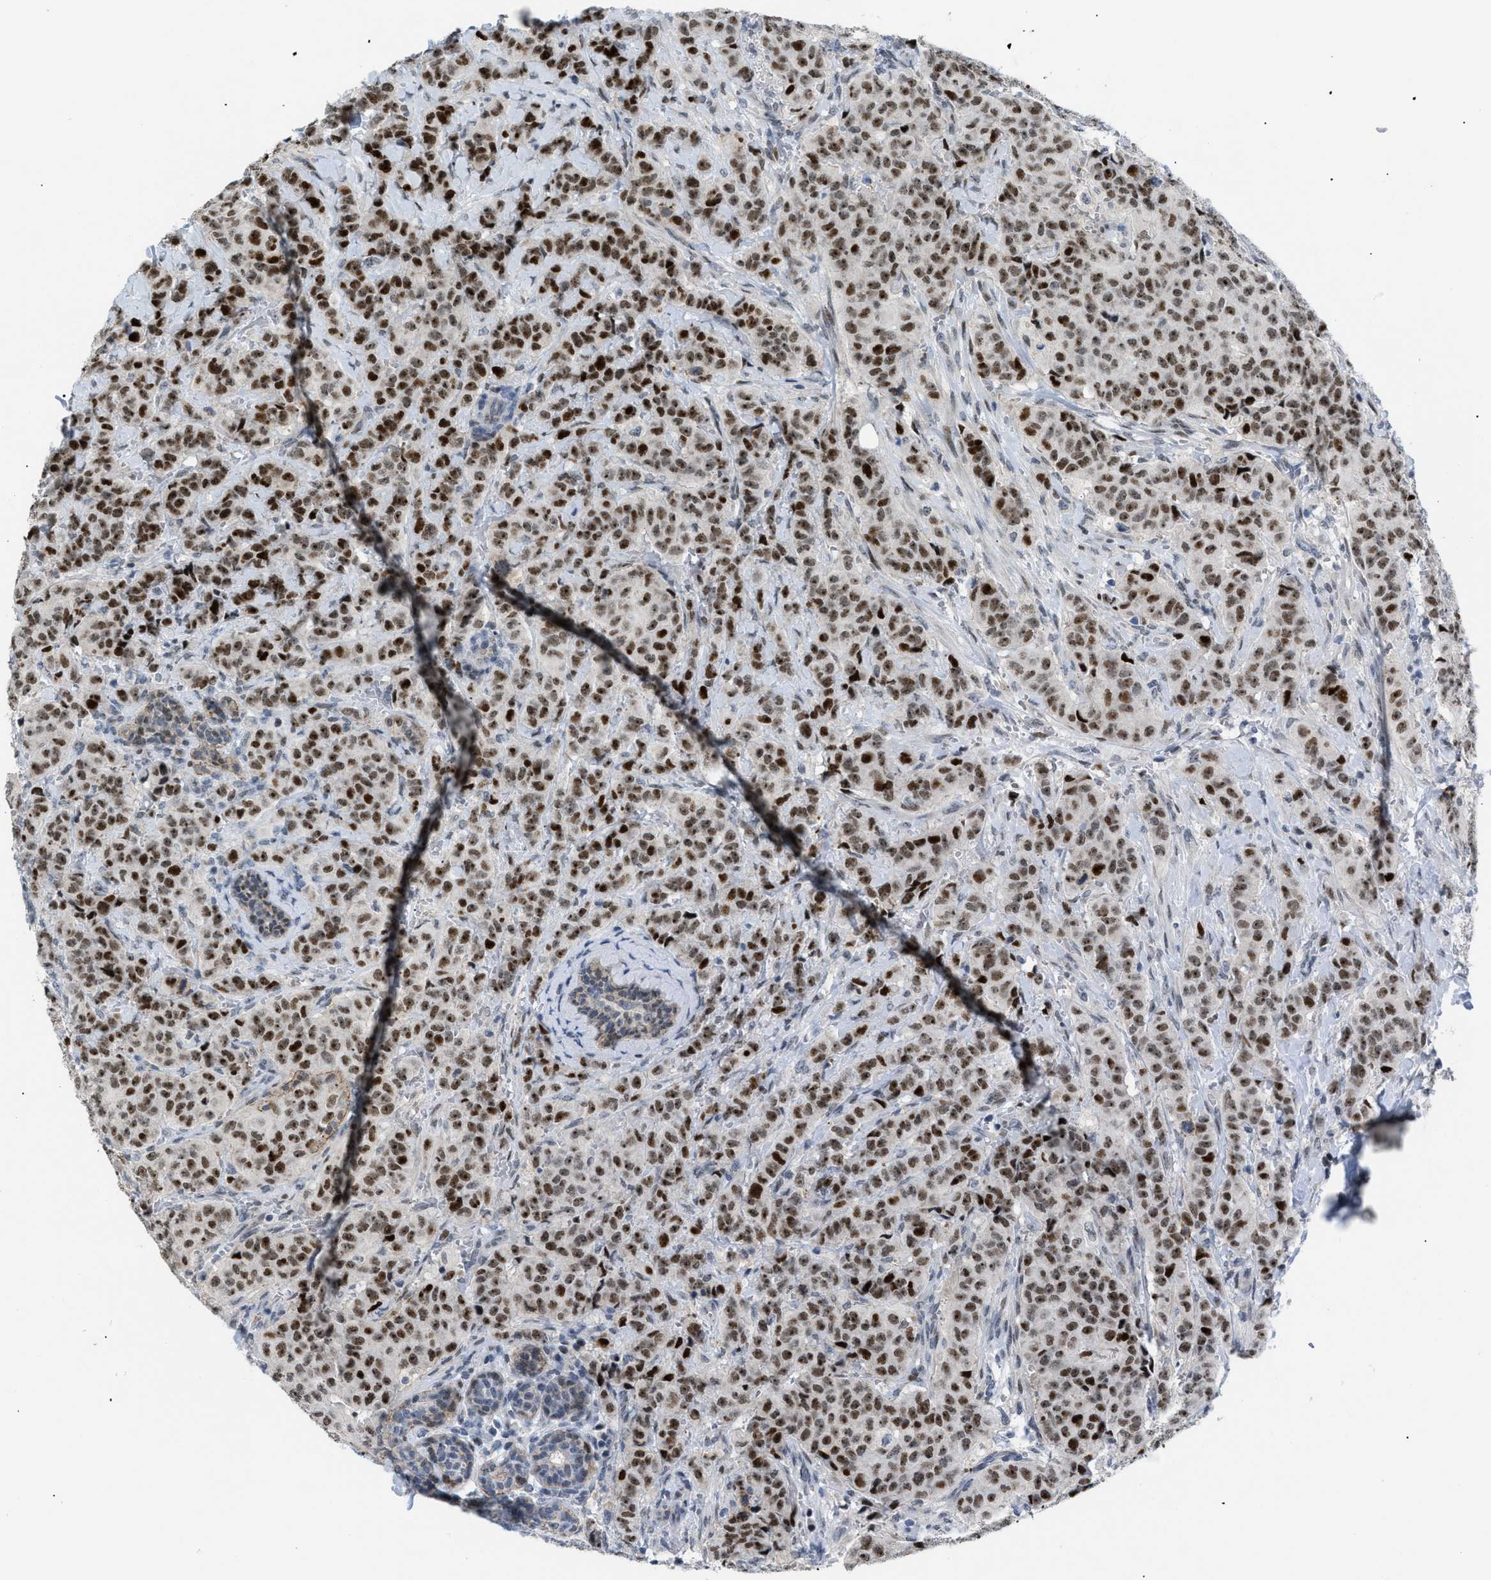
{"staining": {"intensity": "strong", "quantity": ">75%", "location": "nuclear"}, "tissue": "breast cancer", "cell_type": "Tumor cells", "image_type": "cancer", "snomed": [{"axis": "morphology", "description": "Normal tissue, NOS"}, {"axis": "morphology", "description": "Duct carcinoma"}, {"axis": "topography", "description": "Breast"}], "caption": "Protein expression analysis of breast cancer (invasive ductal carcinoma) reveals strong nuclear expression in about >75% of tumor cells.", "gene": "MED1", "patient": {"sex": "female", "age": 40}}